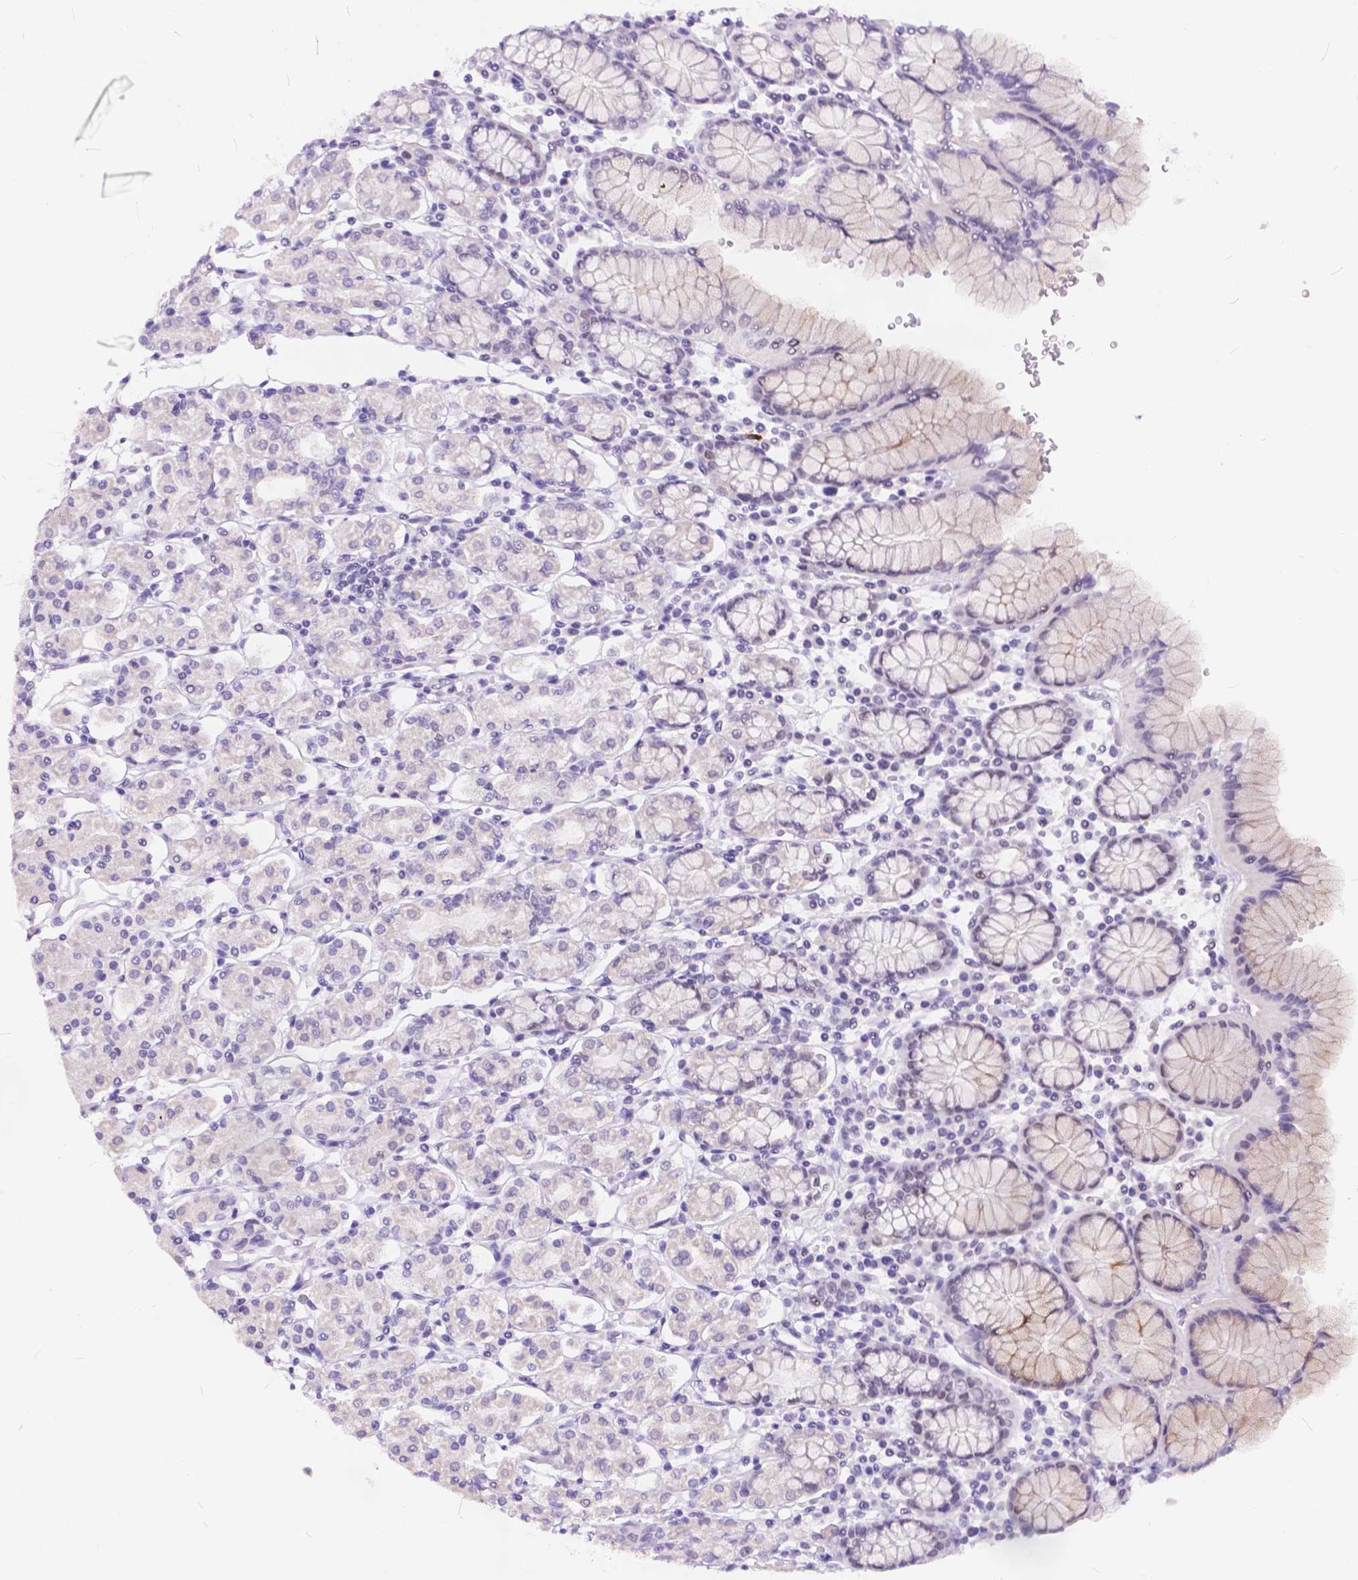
{"staining": {"intensity": "weak", "quantity": "25%-75%", "location": "nuclear"}, "tissue": "stomach", "cell_type": "Glandular cells", "image_type": "normal", "snomed": [{"axis": "morphology", "description": "Normal tissue, NOS"}, {"axis": "topography", "description": "Stomach, upper"}, {"axis": "topography", "description": "Stomach"}], "caption": "A low amount of weak nuclear staining is seen in approximately 25%-75% of glandular cells in normal stomach.", "gene": "FAM53A", "patient": {"sex": "male", "age": 62}}